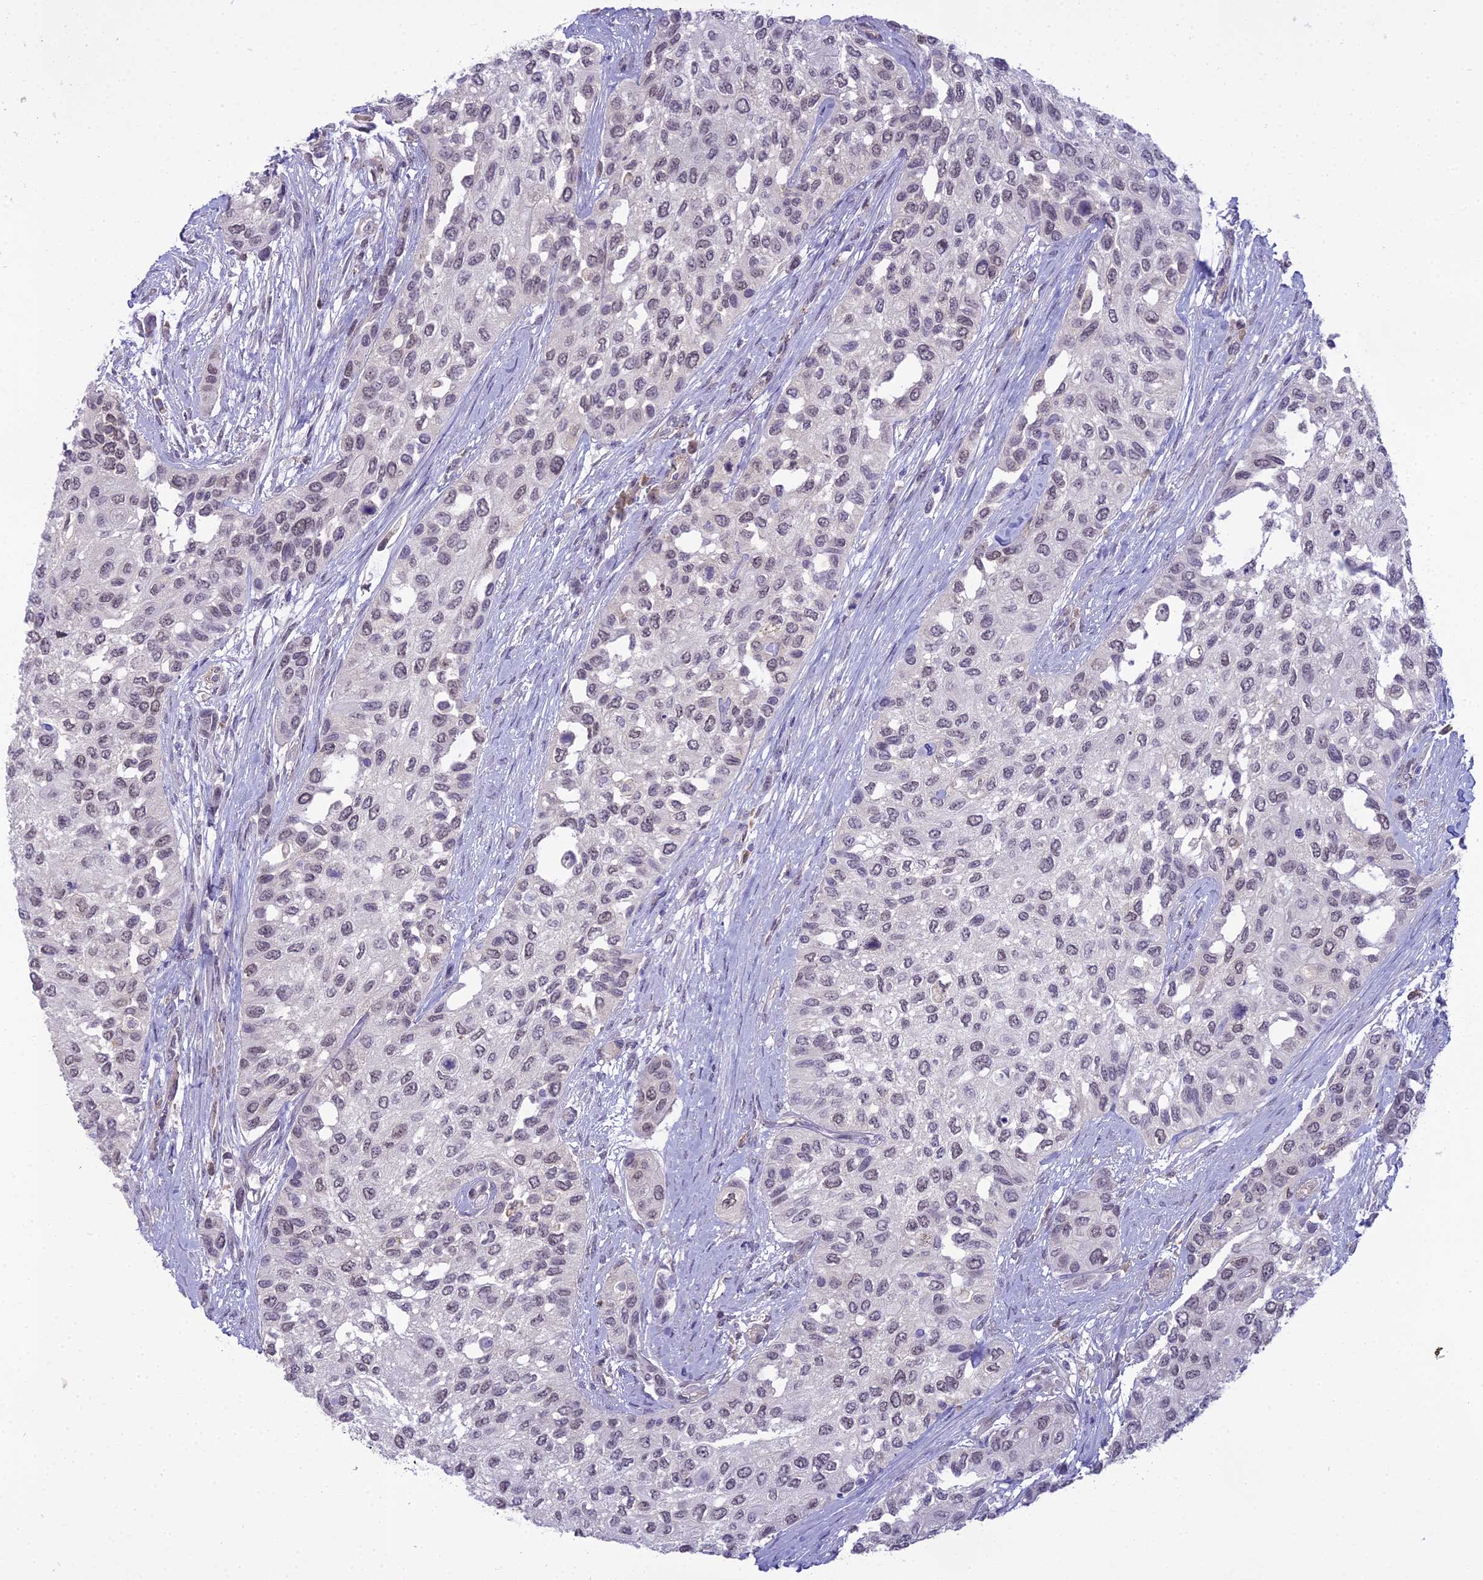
{"staining": {"intensity": "weak", "quantity": "25%-75%", "location": "nuclear"}, "tissue": "urothelial cancer", "cell_type": "Tumor cells", "image_type": "cancer", "snomed": [{"axis": "morphology", "description": "Normal tissue, NOS"}, {"axis": "morphology", "description": "Urothelial carcinoma, High grade"}, {"axis": "topography", "description": "Vascular tissue"}, {"axis": "topography", "description": "Urinary bladder"}], "caption": "About 25%-75% of tumor cells in human high-grade urothelial carcinoma reveal weak nuclear protein expression as visualized by brown immunohistochemical staining.", "gene": "BLNK", "patient": {"sex": "female", "age": 56}}